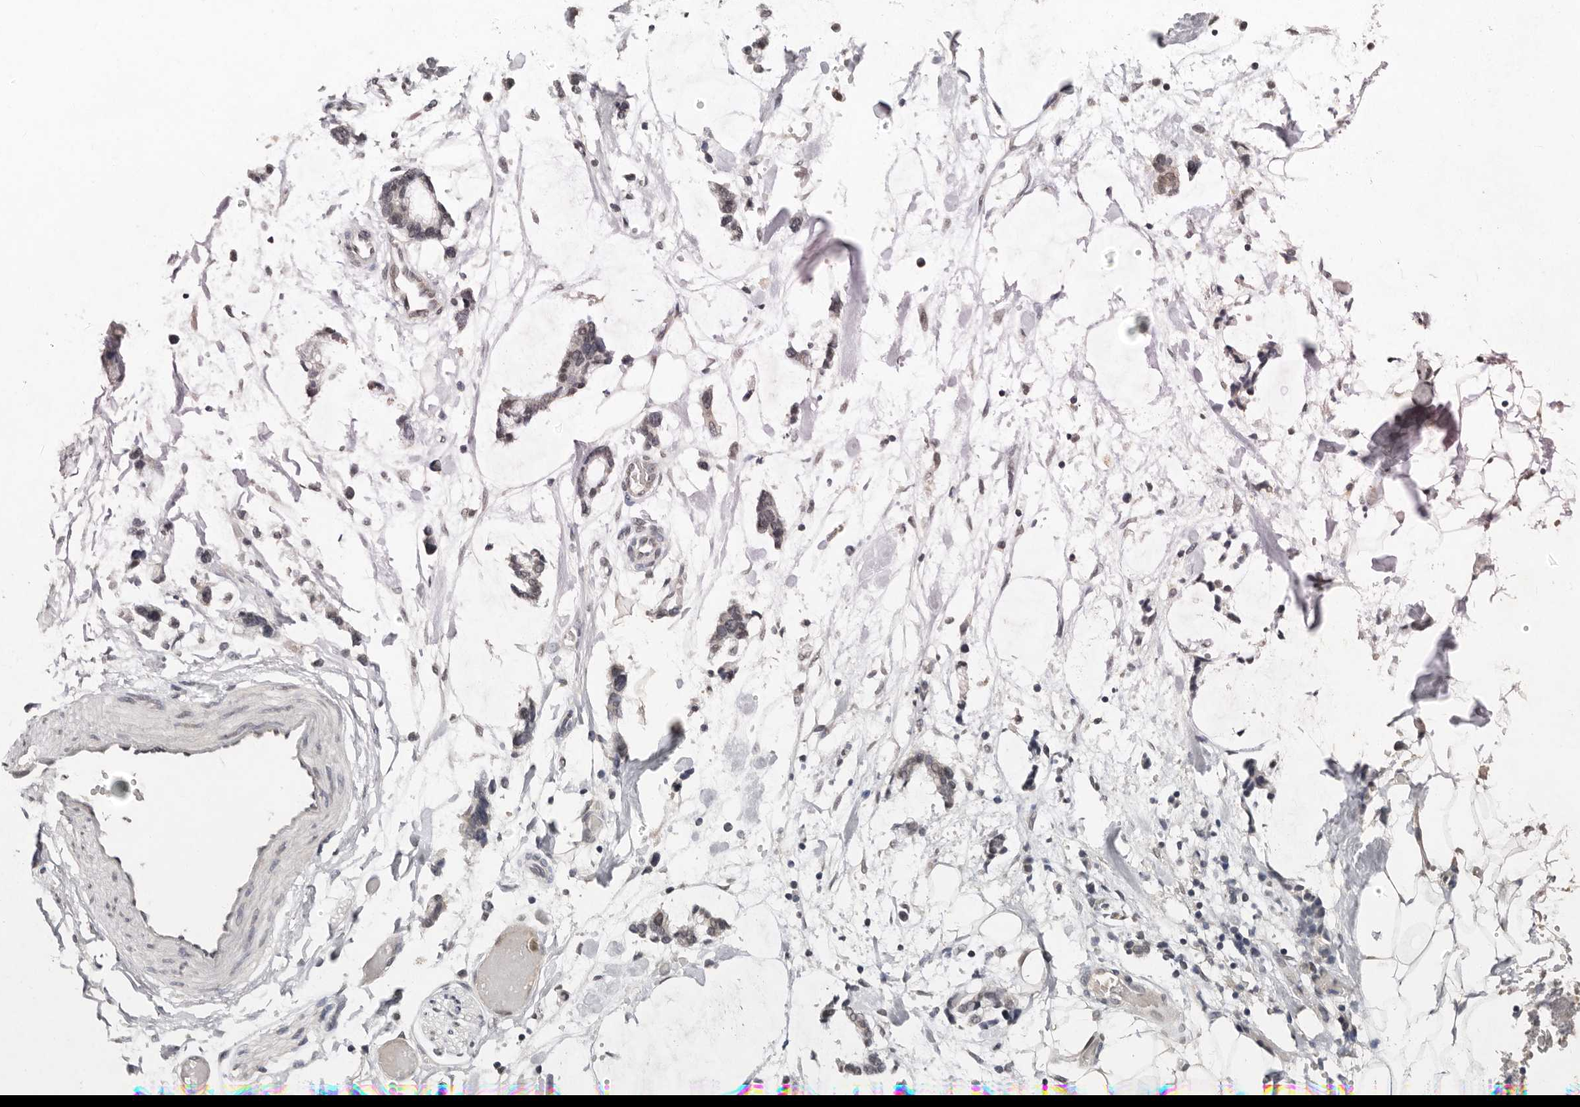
{"staining": {"intensity": "moderate", "quantity": "<25%", "location": "cytoplasmic/membranous,nuclear"}, "tissue": "adipose tissue", "cell_type": "Adipocytes", "image_type": "normal", "snomed": [{"axis": "morphology", "description": "Normal tissue, NOS"}, {"axis": "morphology", "description": "Adenocarcinoma, NOS"}, {"axis": "topography", "description": "Smooth muscle"}, {"axis": "topography", "description": "Colon"}], "caption": "Adipocytes show low levels of moderate cytoplasmic/membranous,nuclear positivity in about <25% of cells in benign adipose tissue. (DAB (3,3'-diaminobenzidine) = brown stain, brightfield microscopy at high magnification).", "gene": "SULT1E1", "patient": {"sex": "male", "age": 14}}